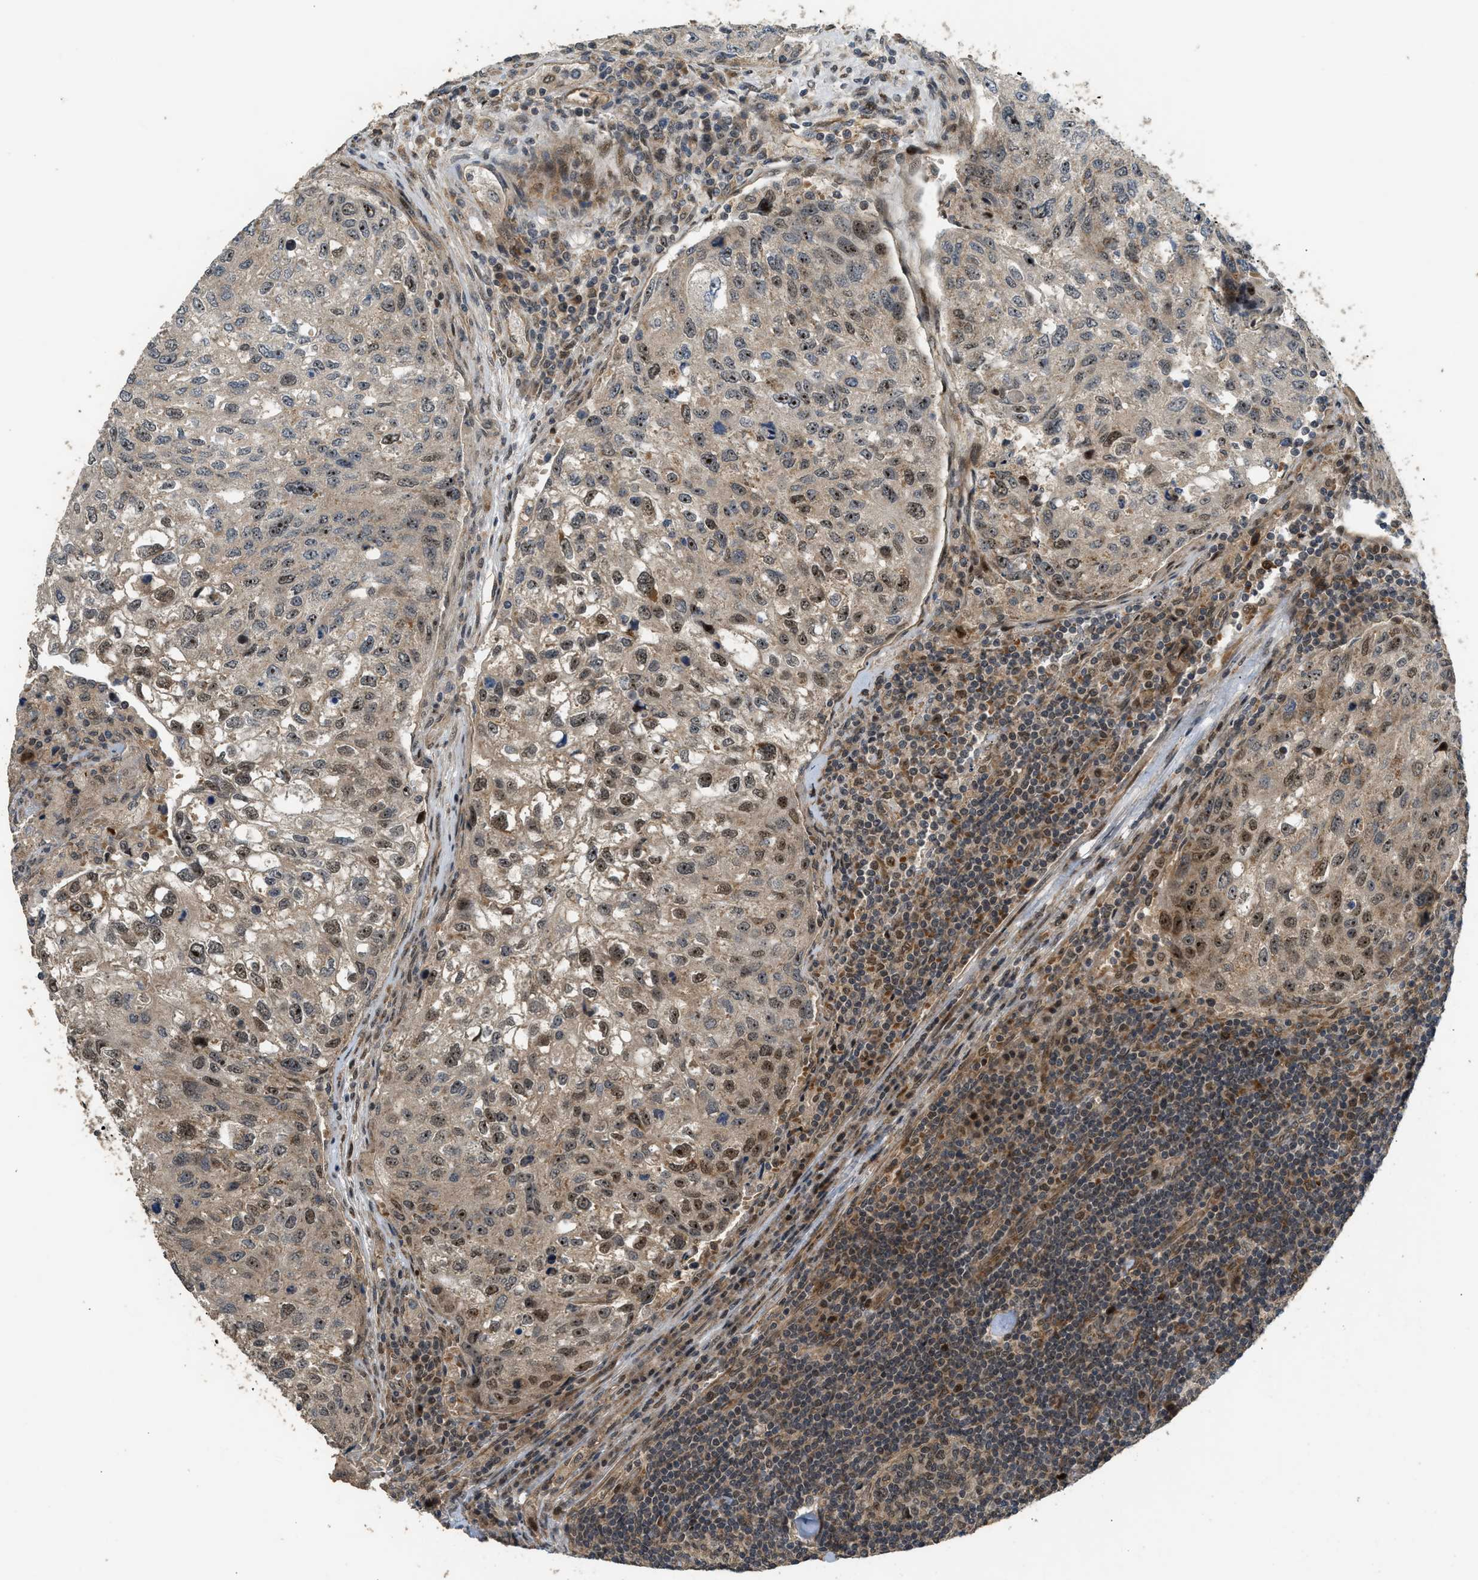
{"staining": {"intensity": "moderate", "quantity": "25%-75%", "location": "nuclear"}, "tissue": "urothelial cancer", "cell_type": "Tumor cells", "image_type": "cancer", "snomed": [{"axis": "morphology", "description": "Urothelial carcinoma, High grade"}, {"axis": "topography", "description": "Lymph node"}, {"axis": "topography", "description": "Urinary bladder"}], "caption": "Brown immunohistochemical staining in human urothelial cancer displays moderate nuclear expression in about 25%-75% of tumor cells.", "gene": "GET1", "patient": {"sex": "male", "age": 51}}